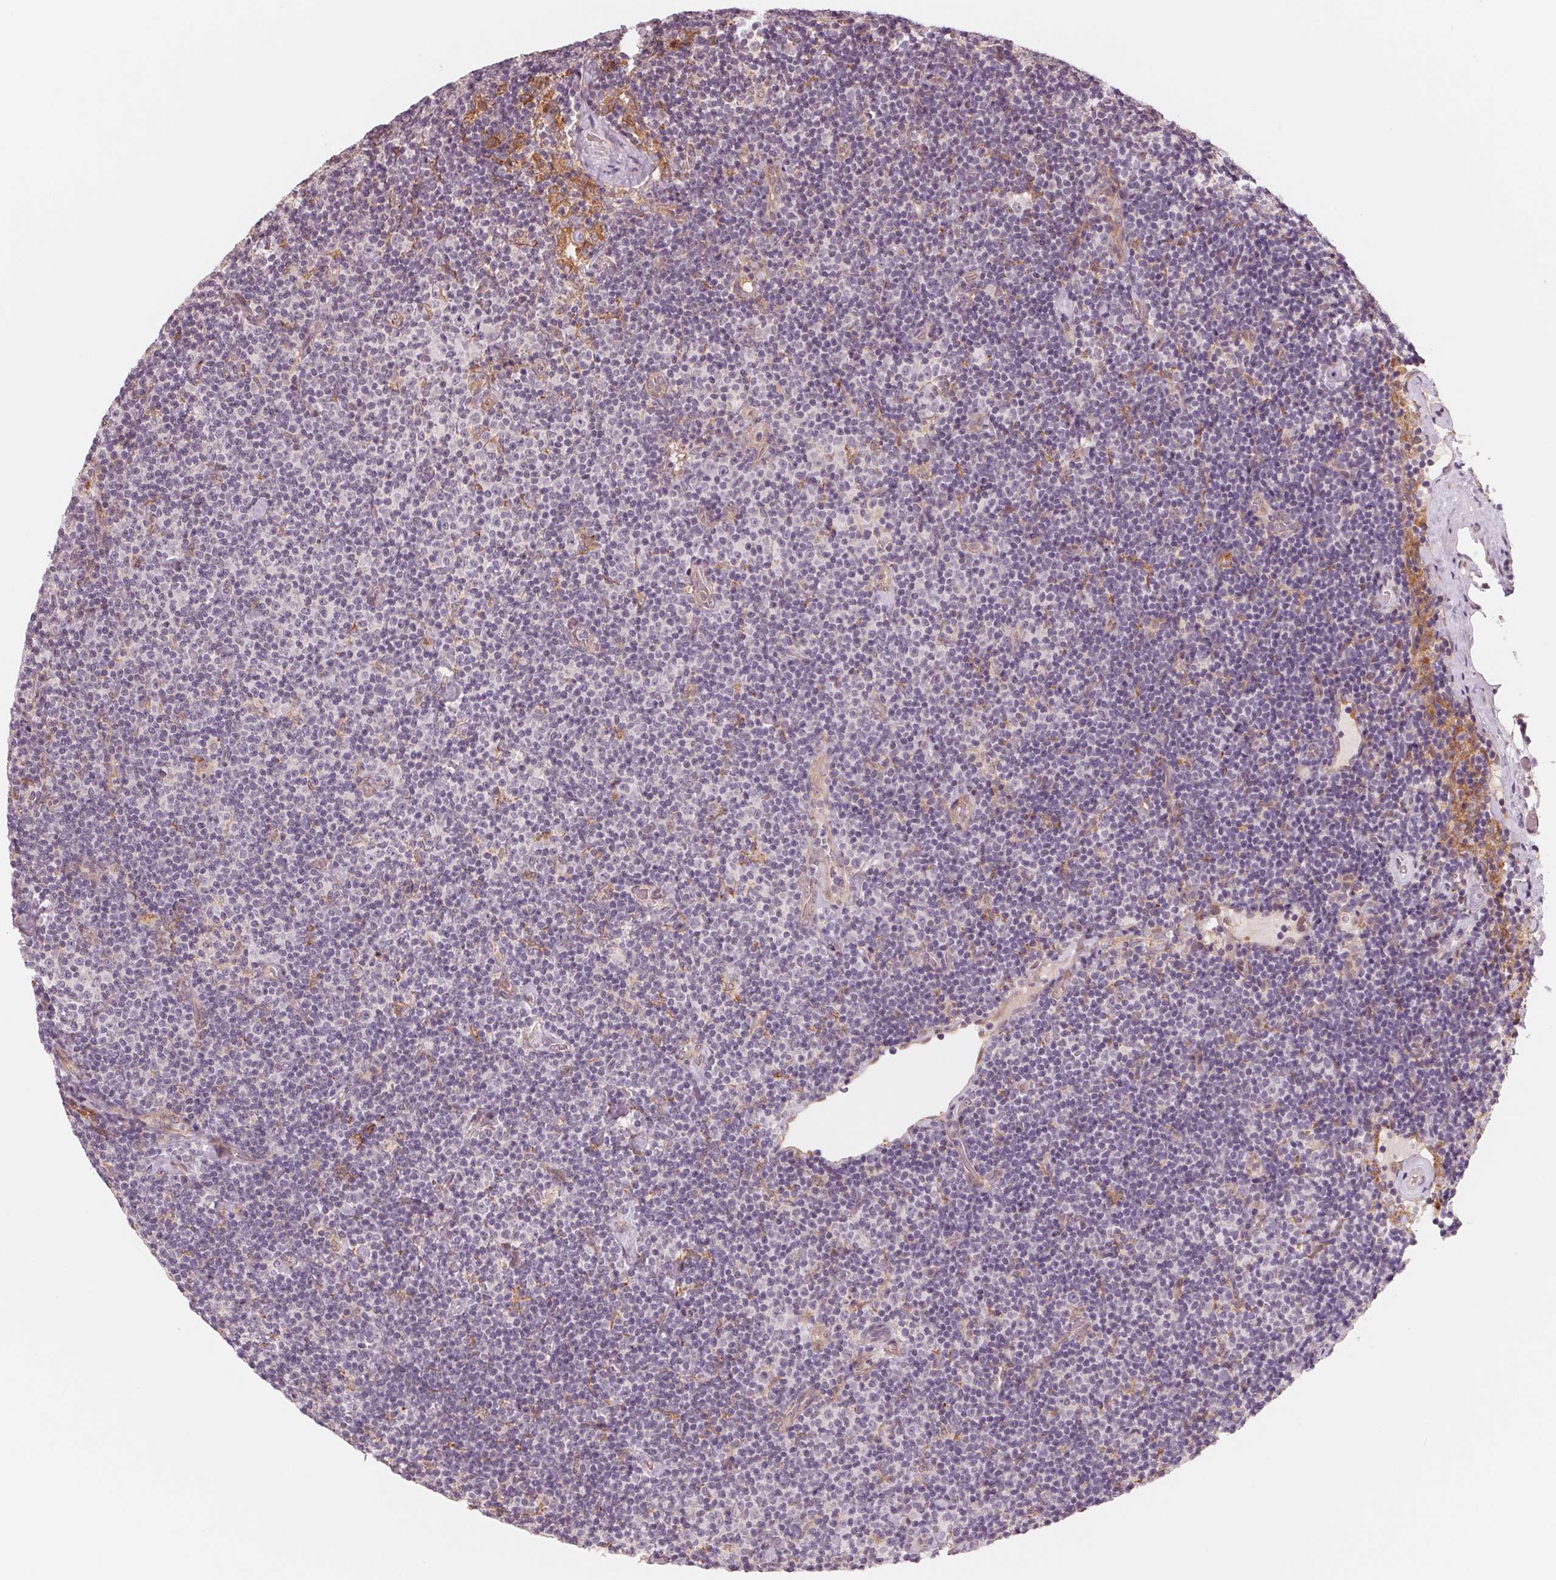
{"staining": {"intensity": "negative", "quantity": "none", "location": "none"}, "tissue": "lymphoma", "cell_type": "Tumor cells", "image_type": "cancer", "snomed": [{"axis": "morphology", "description": "Malignant lymphoma, non-Hodgkin's type, Low grade"}, {"axis": "topography", "description": "Lymph node"}], "caption": "DAB immunohistochemical staining of human lymphoma displays no significant staining in tumor cells. The staining is performed using DAB brown chromogen with nuclei counter-stained in using hematoxylin.", "gene": "IL9R", "patient": {"sex": "male", "age": 81}}